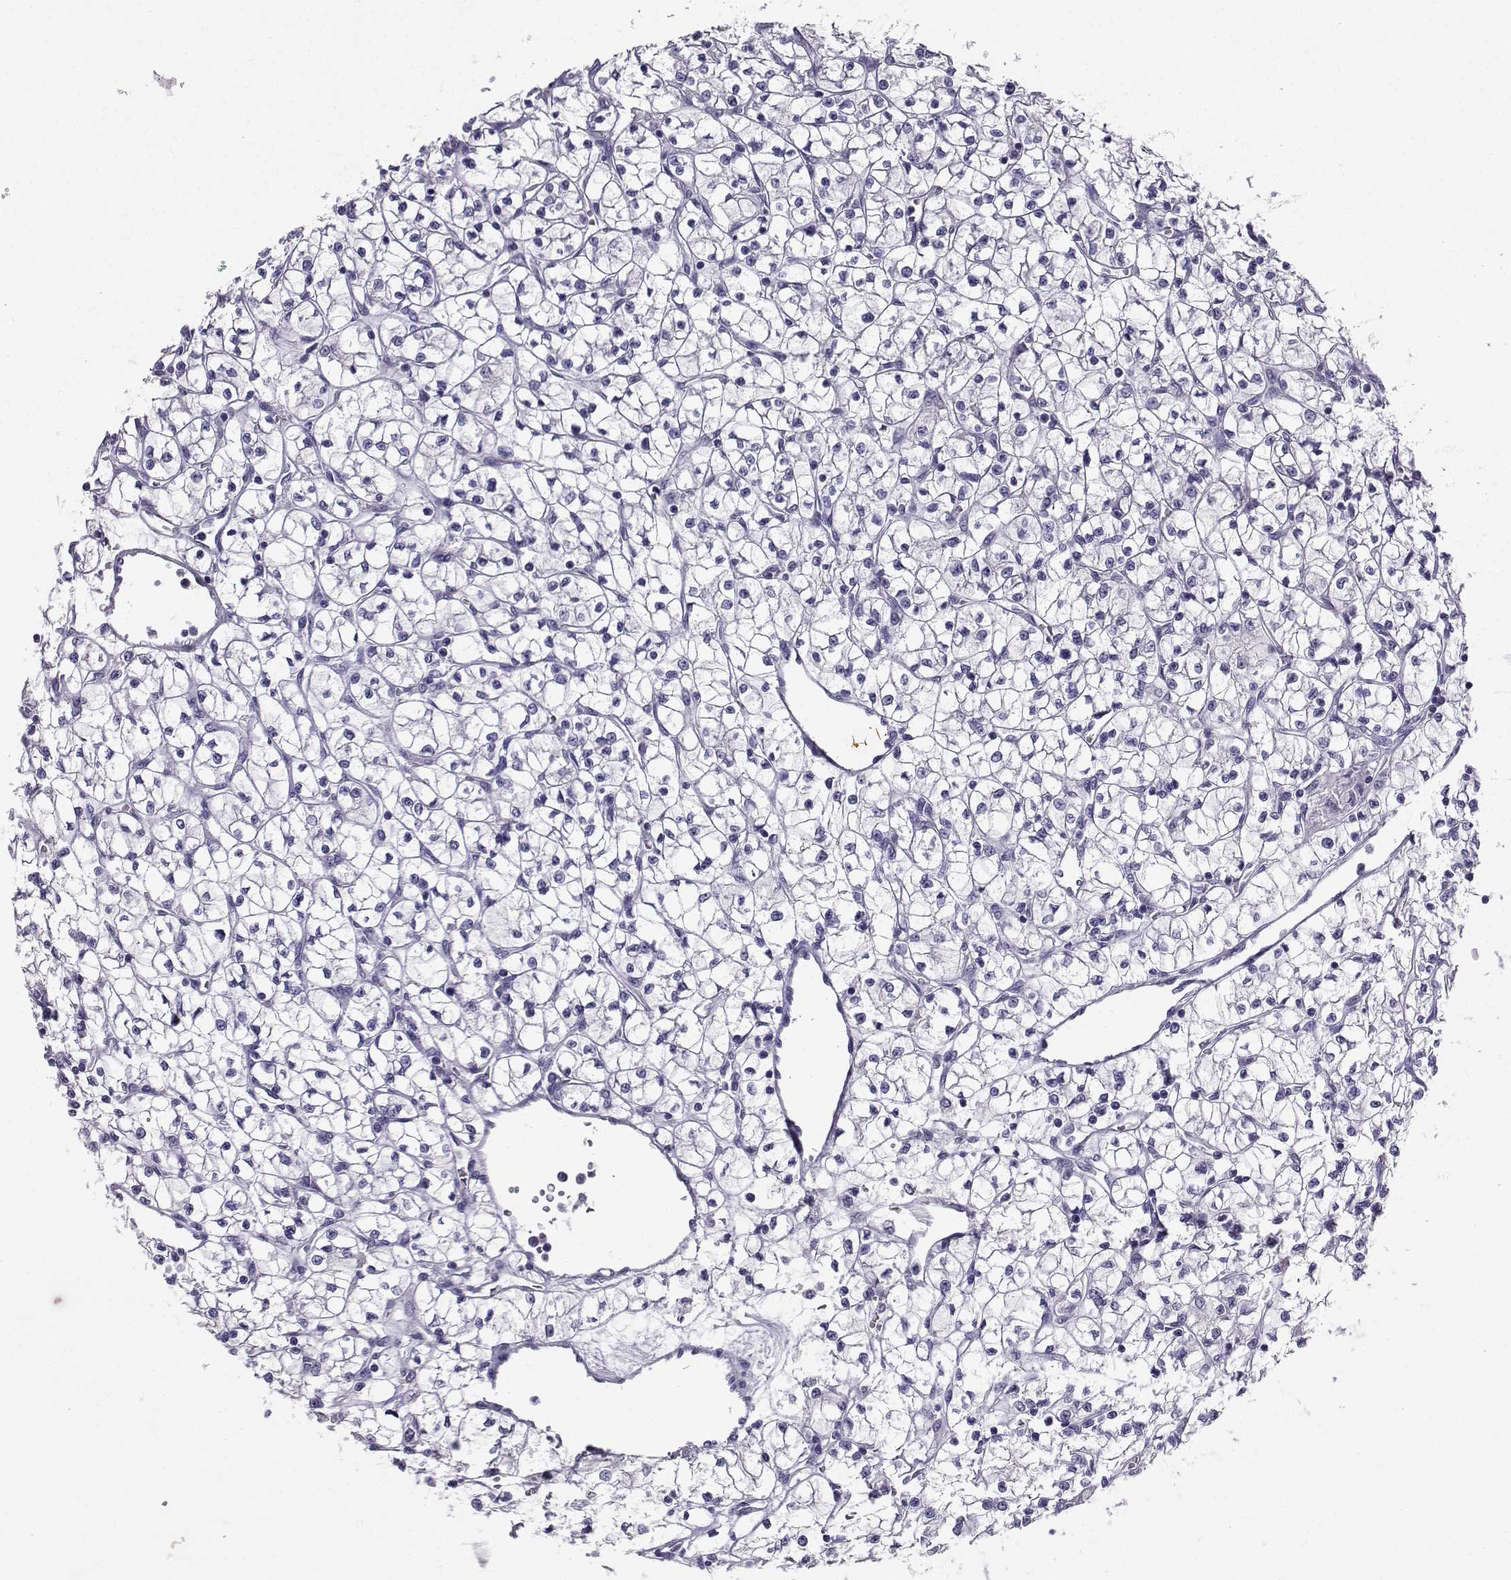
{"staining": {"intensity": "negative", "quantity": "none", "location": "none"}, "tissue": "renal cancer", "cell_type": "Tumor cells", "image_type": "cancer", "snomed": [{"axis": "morphology", "description": "Adenocarcinoma, NOS"}, {"axis": "topography", "description": "Kidney"}], "caption": "There is no significant positivity in tumor cells of adenocarcinoma (renal).", "gene": "SPAG11B", "patient": {"sex": "female", "age": 64}}